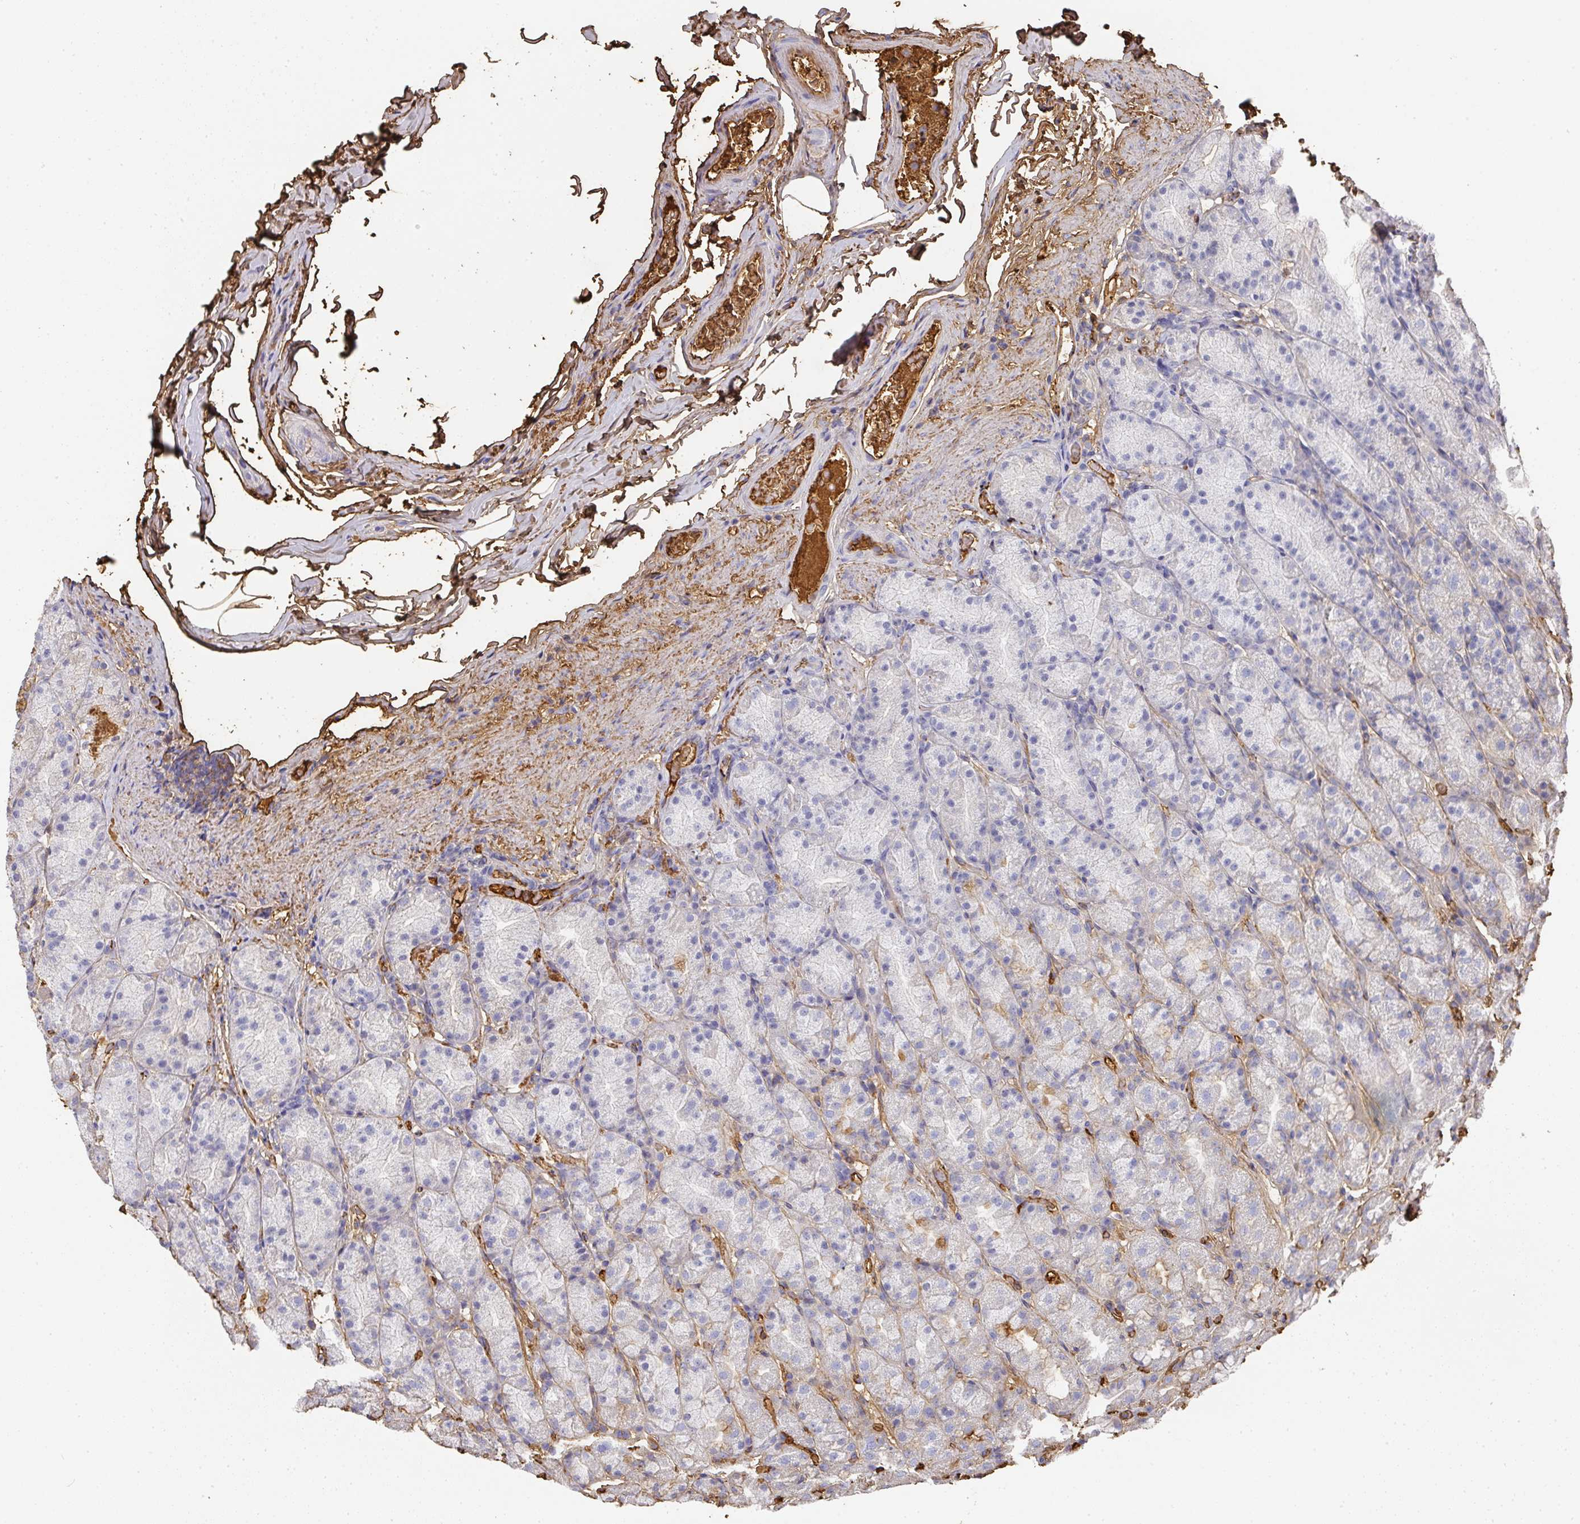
{"staining": {"intensity": "strong", "quantity": "25%-75%", "location": "cytoplasmic/membranous"}, "tissue": "stomach", "cell_type": "Glandular cells", "image_type": "normal", "snomed": [{"axis": "morphology", "description": "Normal tissue, NOS"}, {"axis": "topography", "description": "Stomach, upper"}, {"axis": "topography", "description": "Stomach"}], "caption": "Brown immunohistochemical staining in unremarkable stomach shows strong cytoplasmic/membranous staining in about 25%-75% of glandular cells.", "gene": "ALB", "patient": {"sex": "male", "age": 68}}